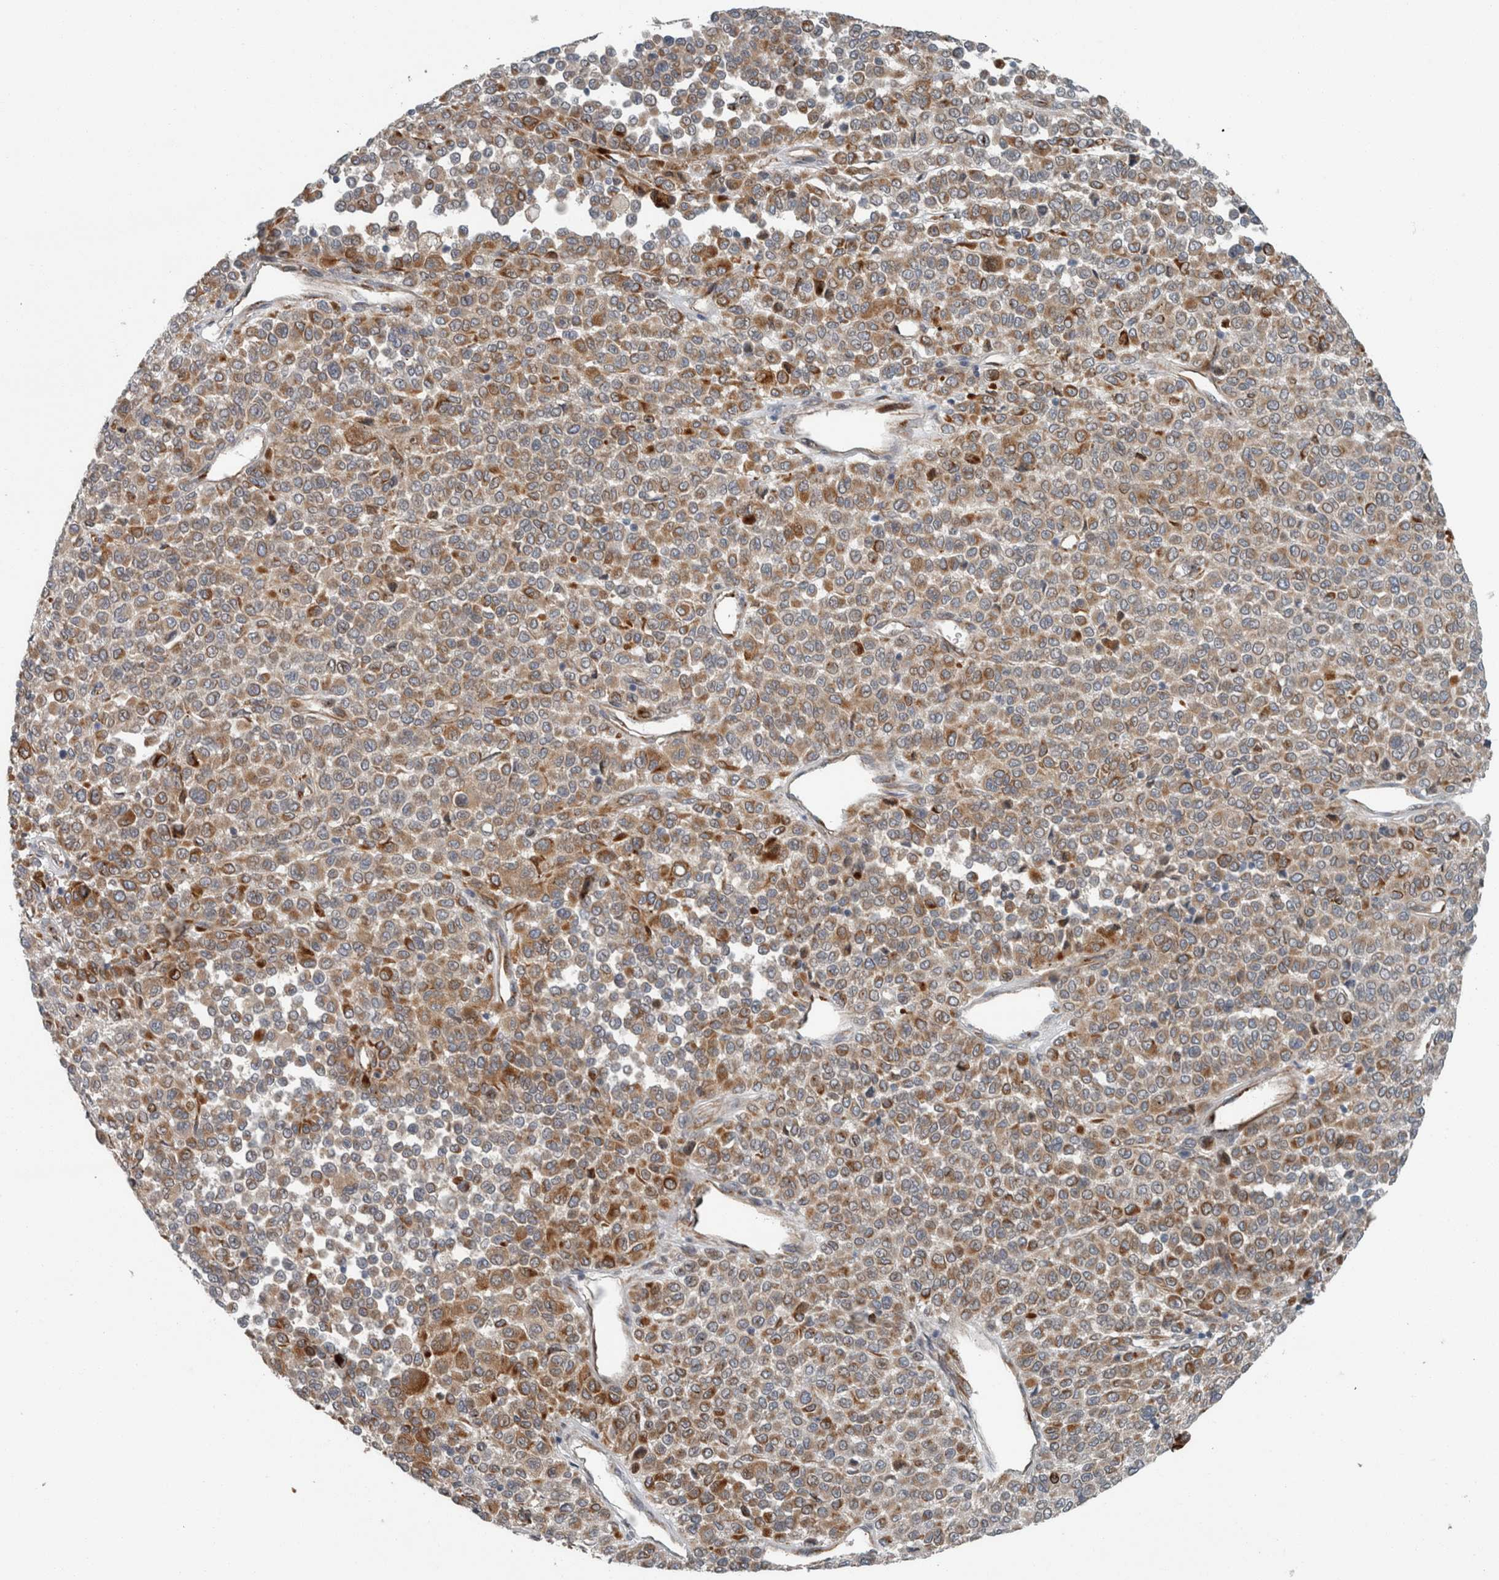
{"staining": {"intensity": "moderate", "quantity": "25%-75%", "location": "cytoplasmic/membranous"}, "tissue": "melanoma", "cell_type": "Tumor cells", "image_type": "cancer", "snomed": [{"axis": "morphology", "description": "Malignant melanoma, Metastatic site"}, {"axis": "topography", "description": "Pancreas"}], "caption": "Protein analysis of melanoma tissue reveals moderate cytoplasmic/membranous staining in about 25%-75% of tumor cells.", "gene": "USP25", "patient": {"sex": "female", "age": 30}}